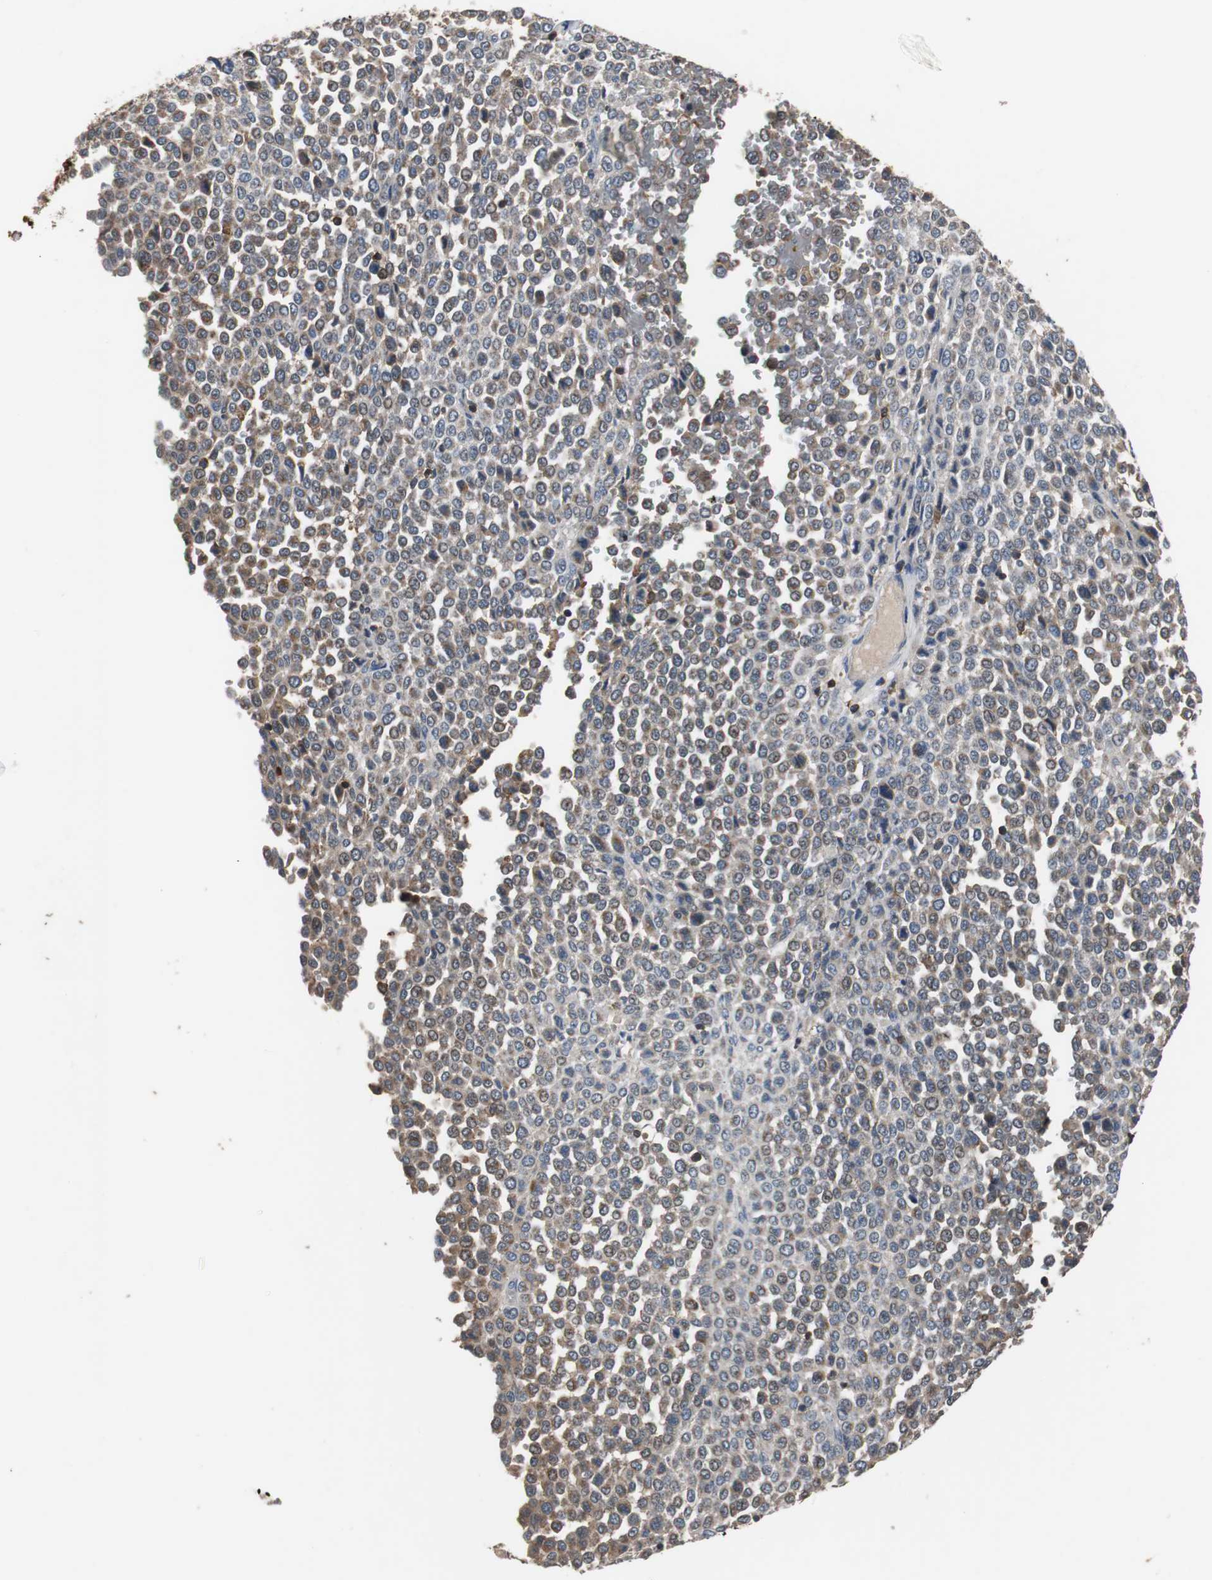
{"staining": {"intensity": "weak", "quantity": "25%-75%", "location": "cytoplasmic/membranous"}, "tissue": "melanoma", "cell_type": "Tumor cells", "image_type": "cancer", "snomed": [{"axis": "morphology", "description": "Malignant melanoma, Metastatic site"}, {"axis": "topography", "description": "Pancreas"}], "caption": "Protein staining exhibits weak cytoplasmic/membranous positivity in approximately 25%-75% of tumor cells in malignant melanoma (metastatic site).", "gene": "CALB2", "patient": {"sex": "female", "age": 30}}